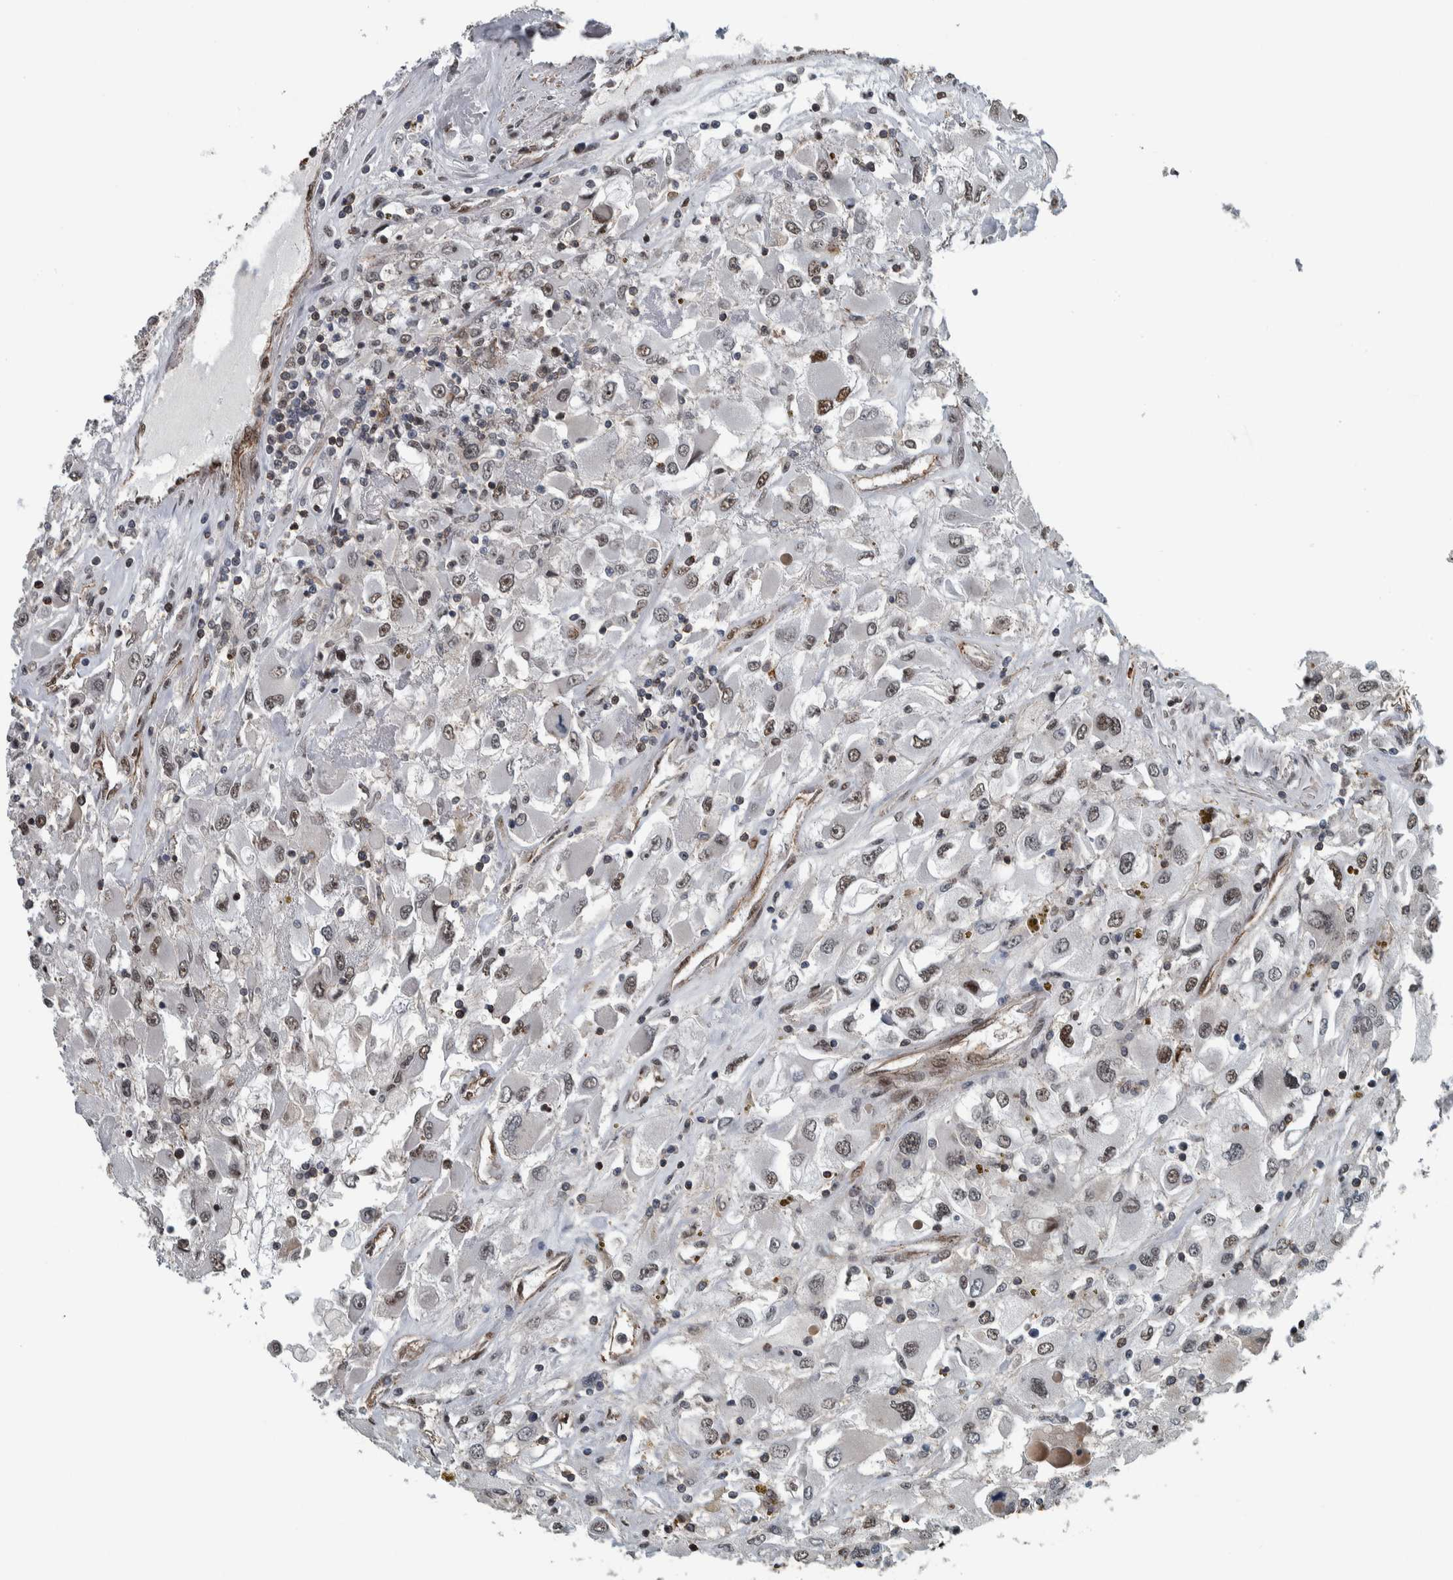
{"staining": {"intensity": "moderate", "quantity": "<25%", "location": "nuclear"}, "tissue": "renal cancer", "cell_type": "Tumor cells", "image_type": "cancer", "snomed": [{"axis": "morphology", "description": "Adenocarcinoma, NOS"}, {"axis": "topography", "description": "Kidney"}], "caption": "This is a histology image of immunohistochemistry staining of adenocarcinoma (renal), which shows moderate positivity in the nuclear of tumor cells.", "gene": "FAM135B", "patient": {"sex": "female", "age": 52}}